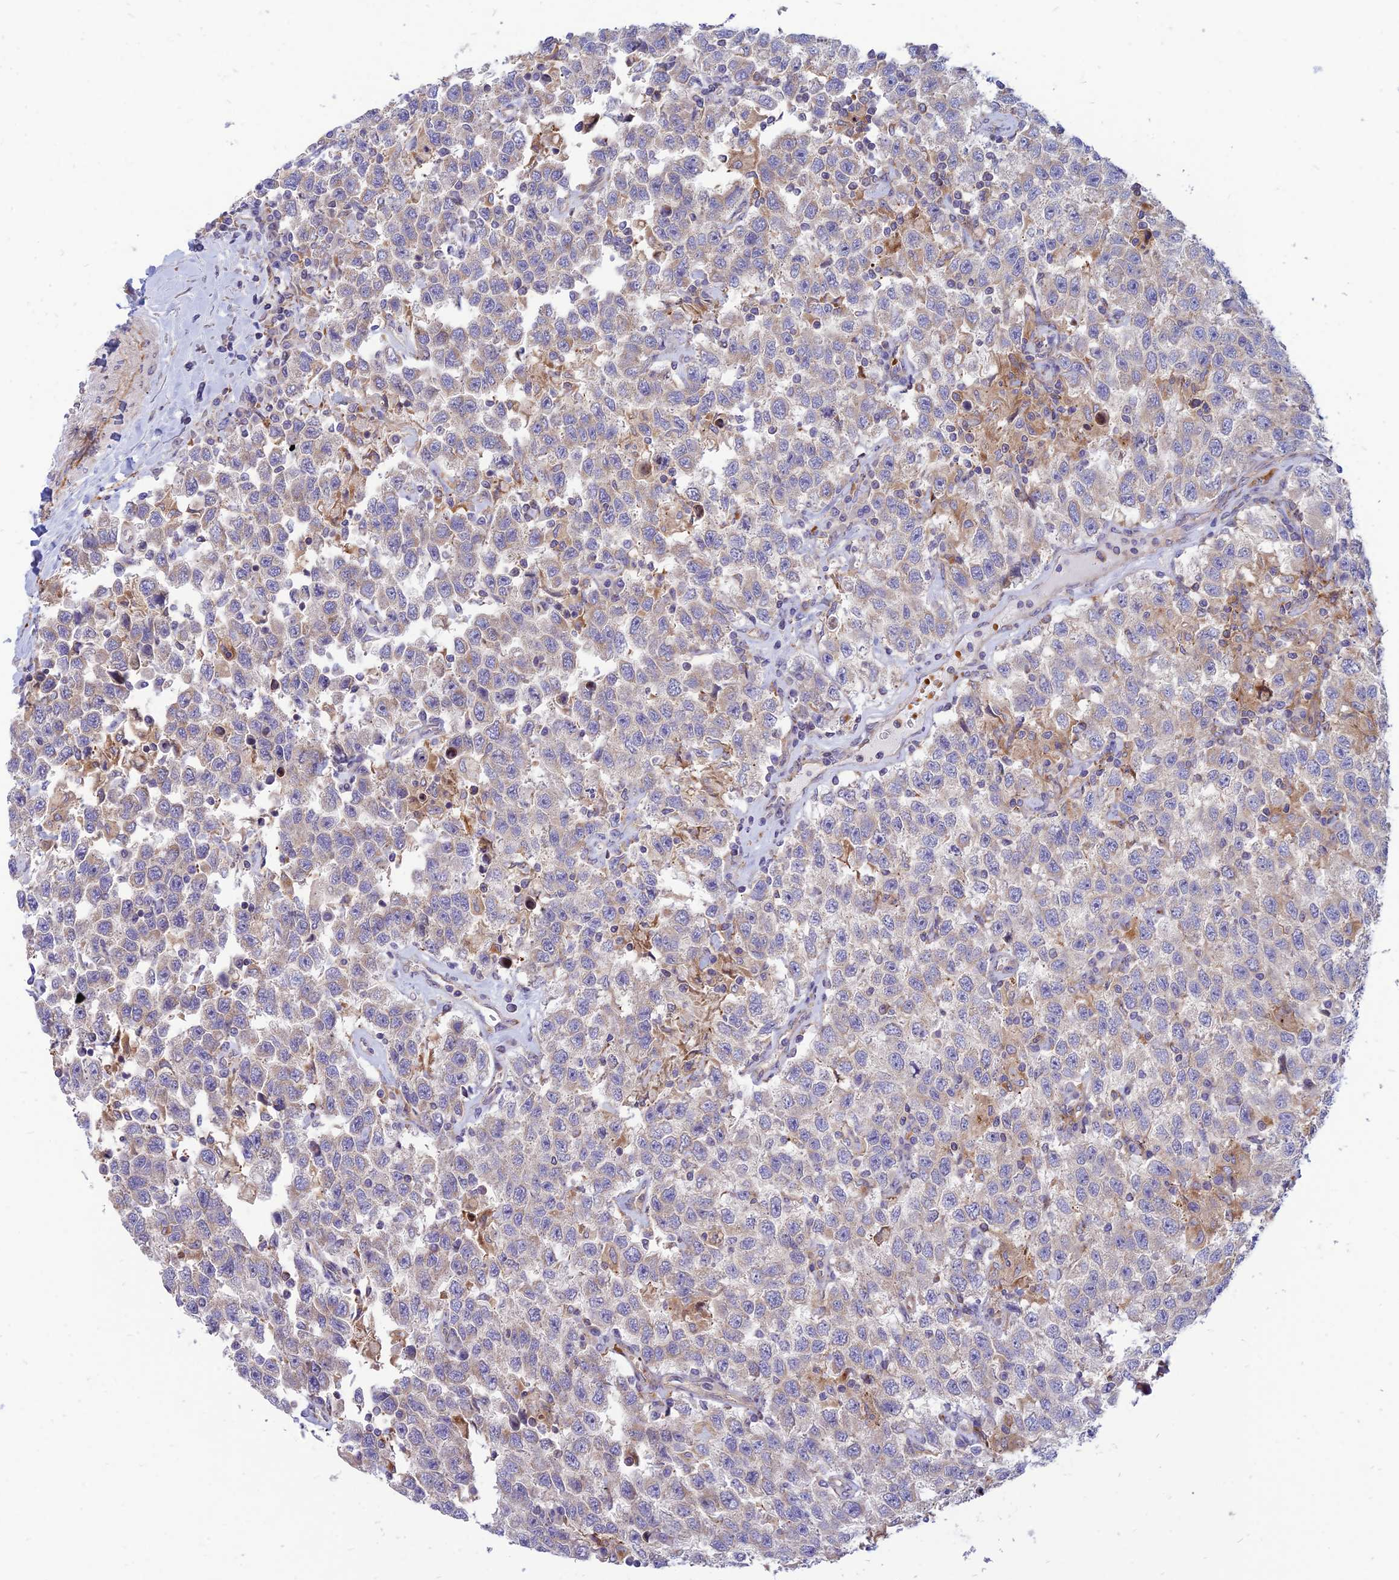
{"staining": {"intensity": "negative", "quantity": "none", "location": "none"}, "tissue": "testis cancer", "cell_type": "Tumor cells", "image_type": "cancer", "snomed": [{"axis": "morphology", "description": "Seminoma, NOS"}, {"axis": "topography", "description": "Testis"}], "caption": "DAB immunohistochemical staining of human testis cancer (seminoma) demonstrates no significant positivity in tumor cells.", "gene": "PHKA2", "patient": {"sex": "male", "age": 41}}